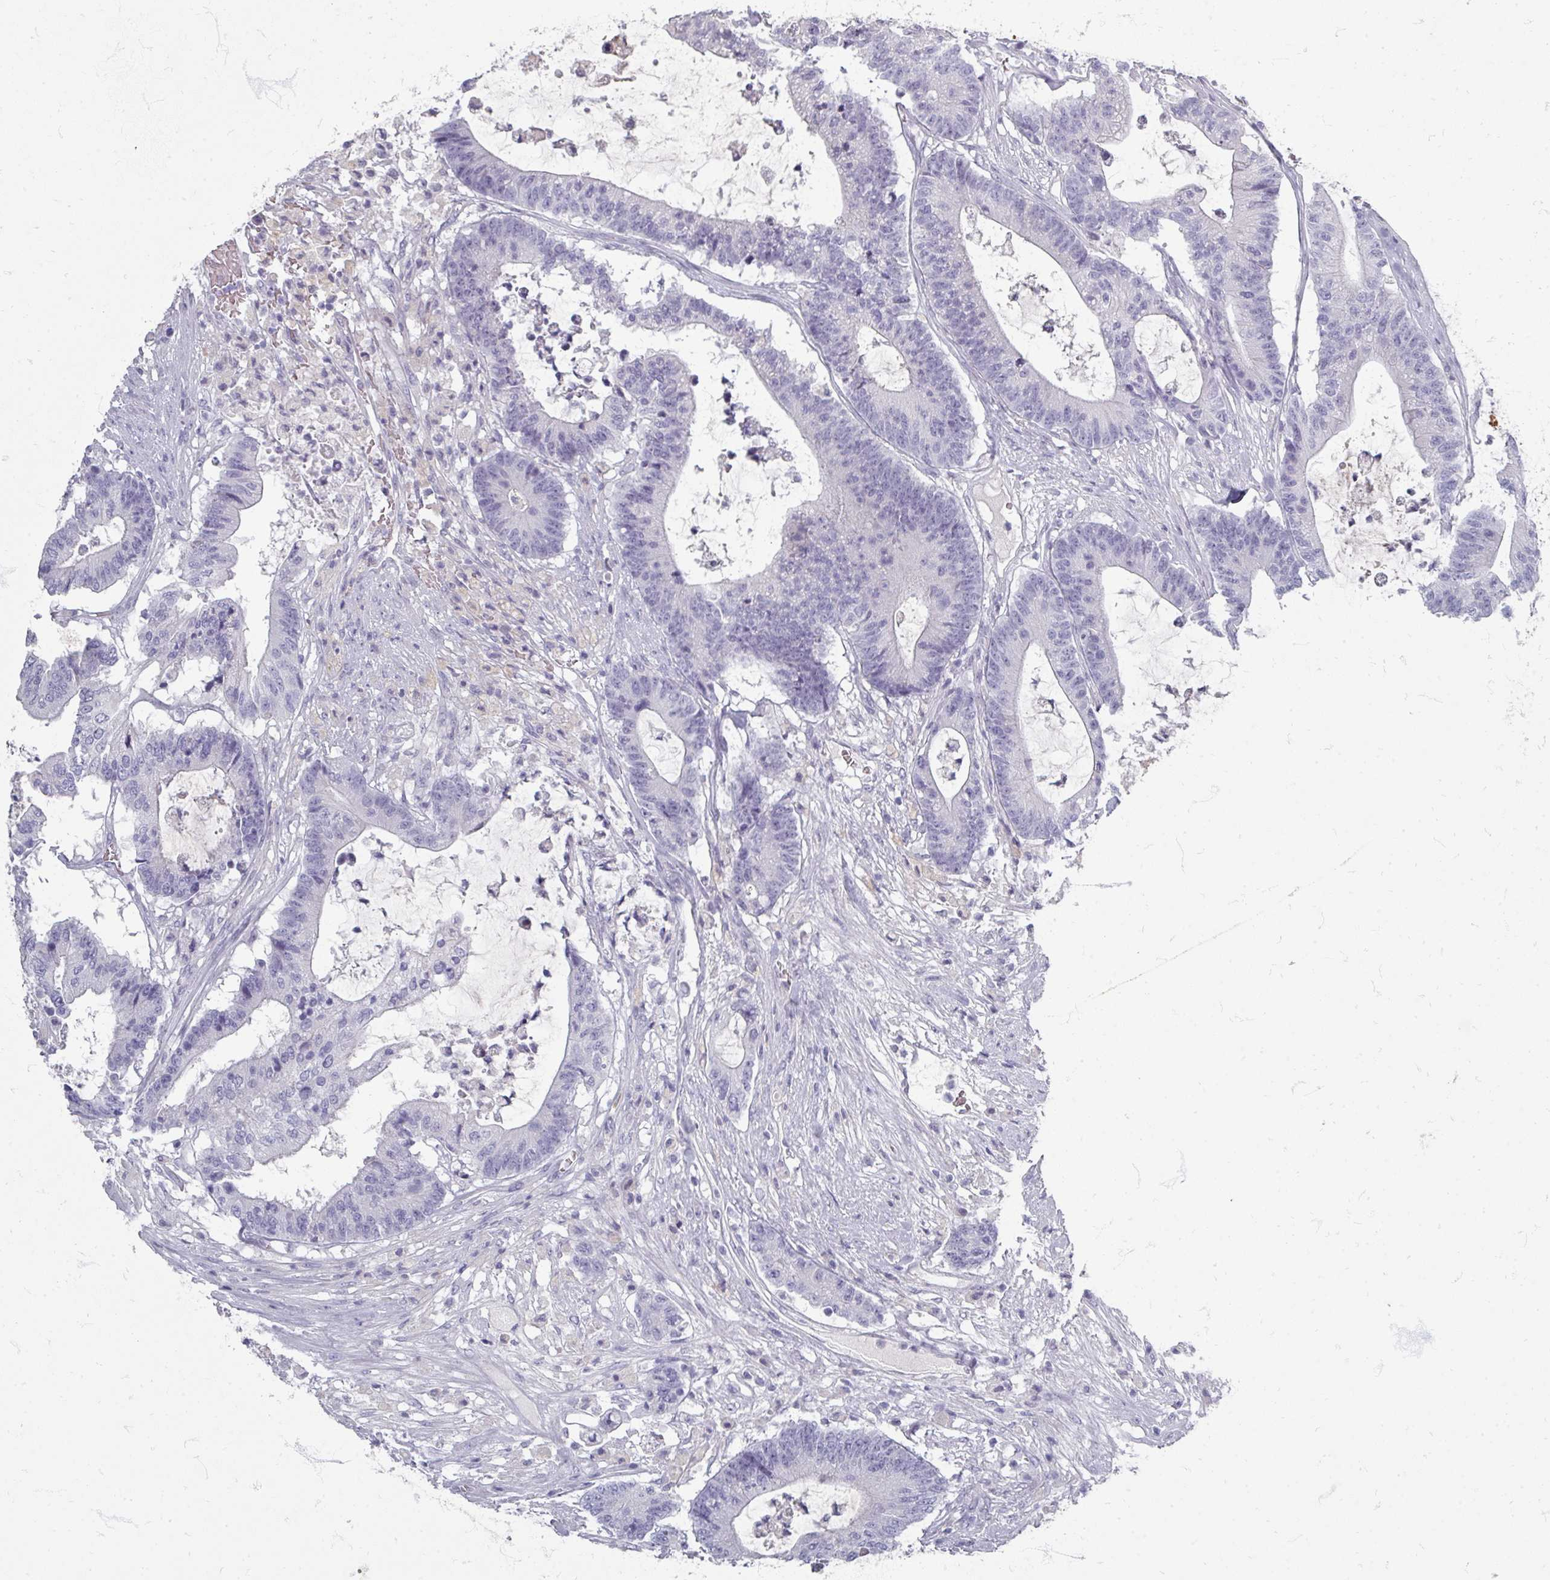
{"staining": {"intensity": "negative", "quantity": "none", "location": "none"}, "tissue": "colorectal cancer", "cell_type": "Tumor cells", "image_type": "cancer", "snomed": [{"axis": "morphology", "description": "Adenocarcinoma, NOS"}, {"axis": "topography", "description": "Colon"}], "caption": "Tumor cells are negative for protein expression in human colorectal cancer.", "gene": "ZNF878", "patient": {"sex": "female", "age": 84}}